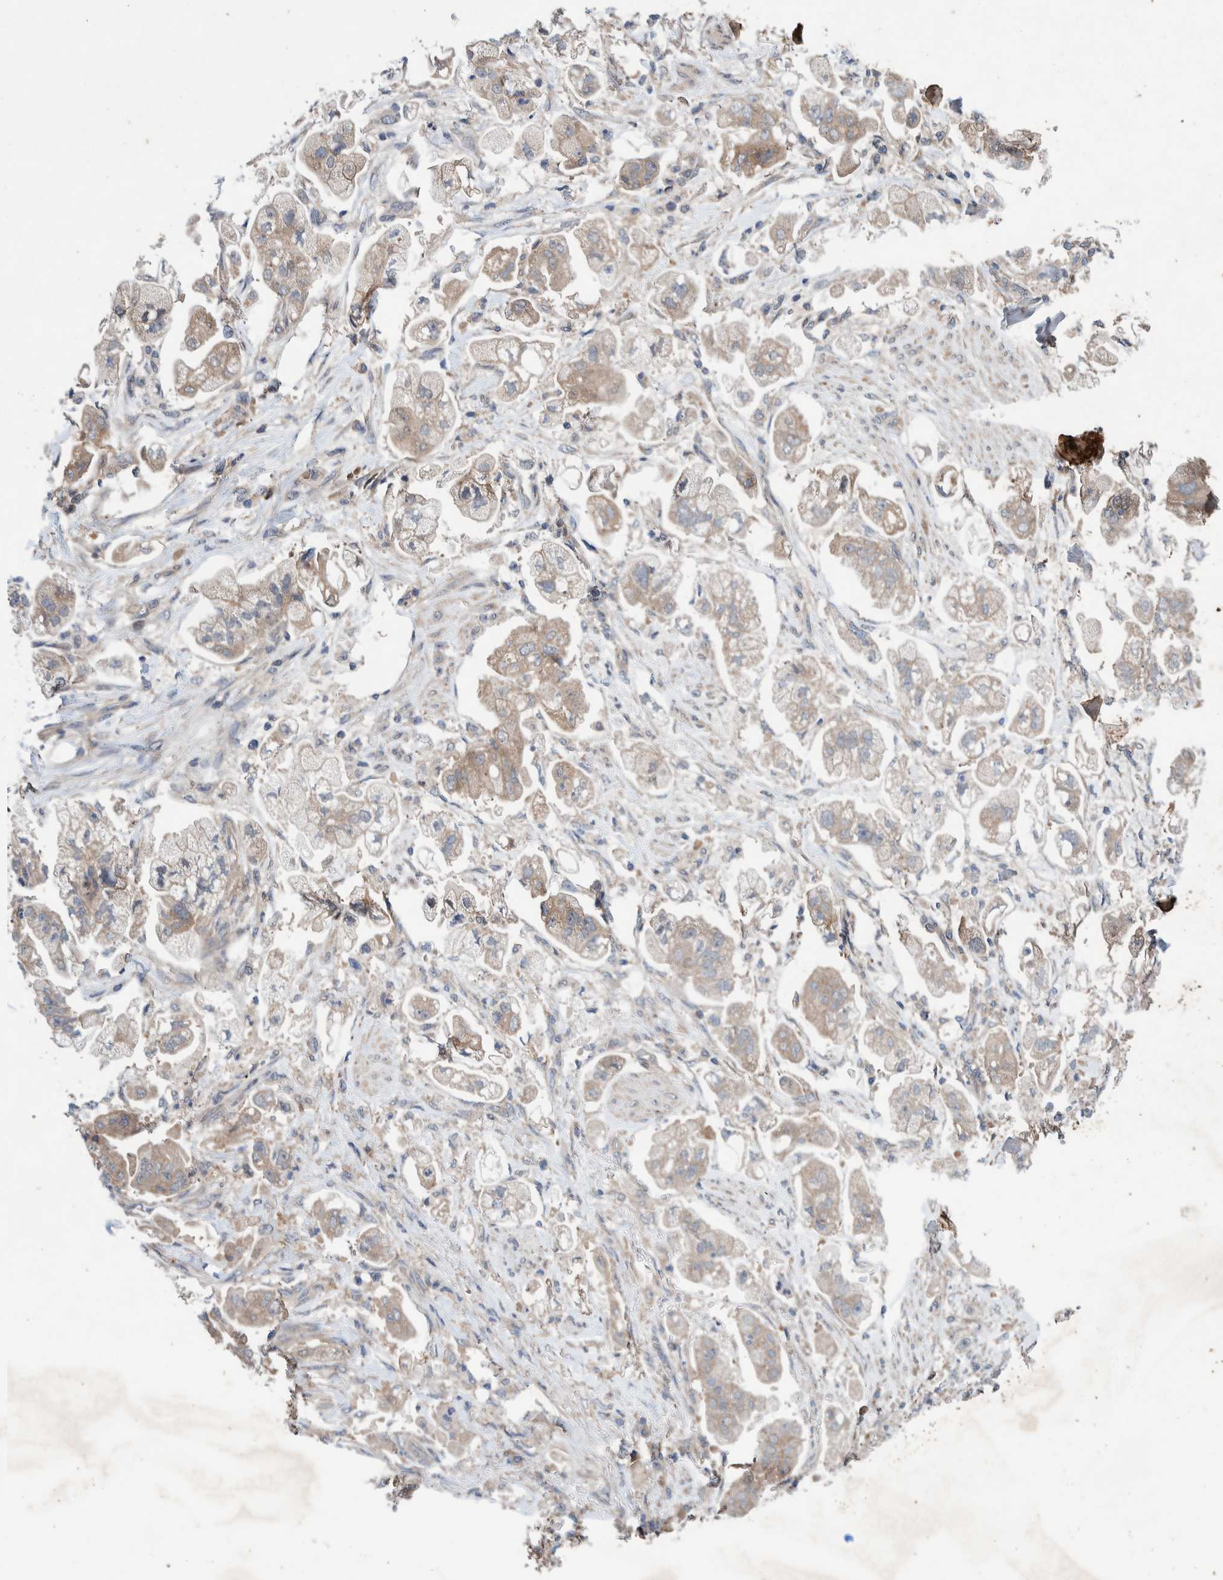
{"staining": {"intensity": "weak", "quantity": ">75%", "location": "cytoplasmic/membranous"}, "tissue": "stomach cancer", "cell_type": "Tumor cells", "image_type": "cancer", "snomed": [{"axis": "morphology", "description": "Adenocarcinoma, NOS"}, {"axis": "topography", "description": "Stomach"}], "caption": "A brown stain highlights weak cytoplasmic/membranous positivity of a protein in adenocarcinoma (stomach) tumor cells. The staining was performed using DAB (3,3'-diaminobenzidine) to visualize the protein expression in brown, while the nuclei were stained in blue with hematoxylin (Magnification: 20x).", "gene": "PIK3R6", "patient": {"sex": "male", "age": 62}}